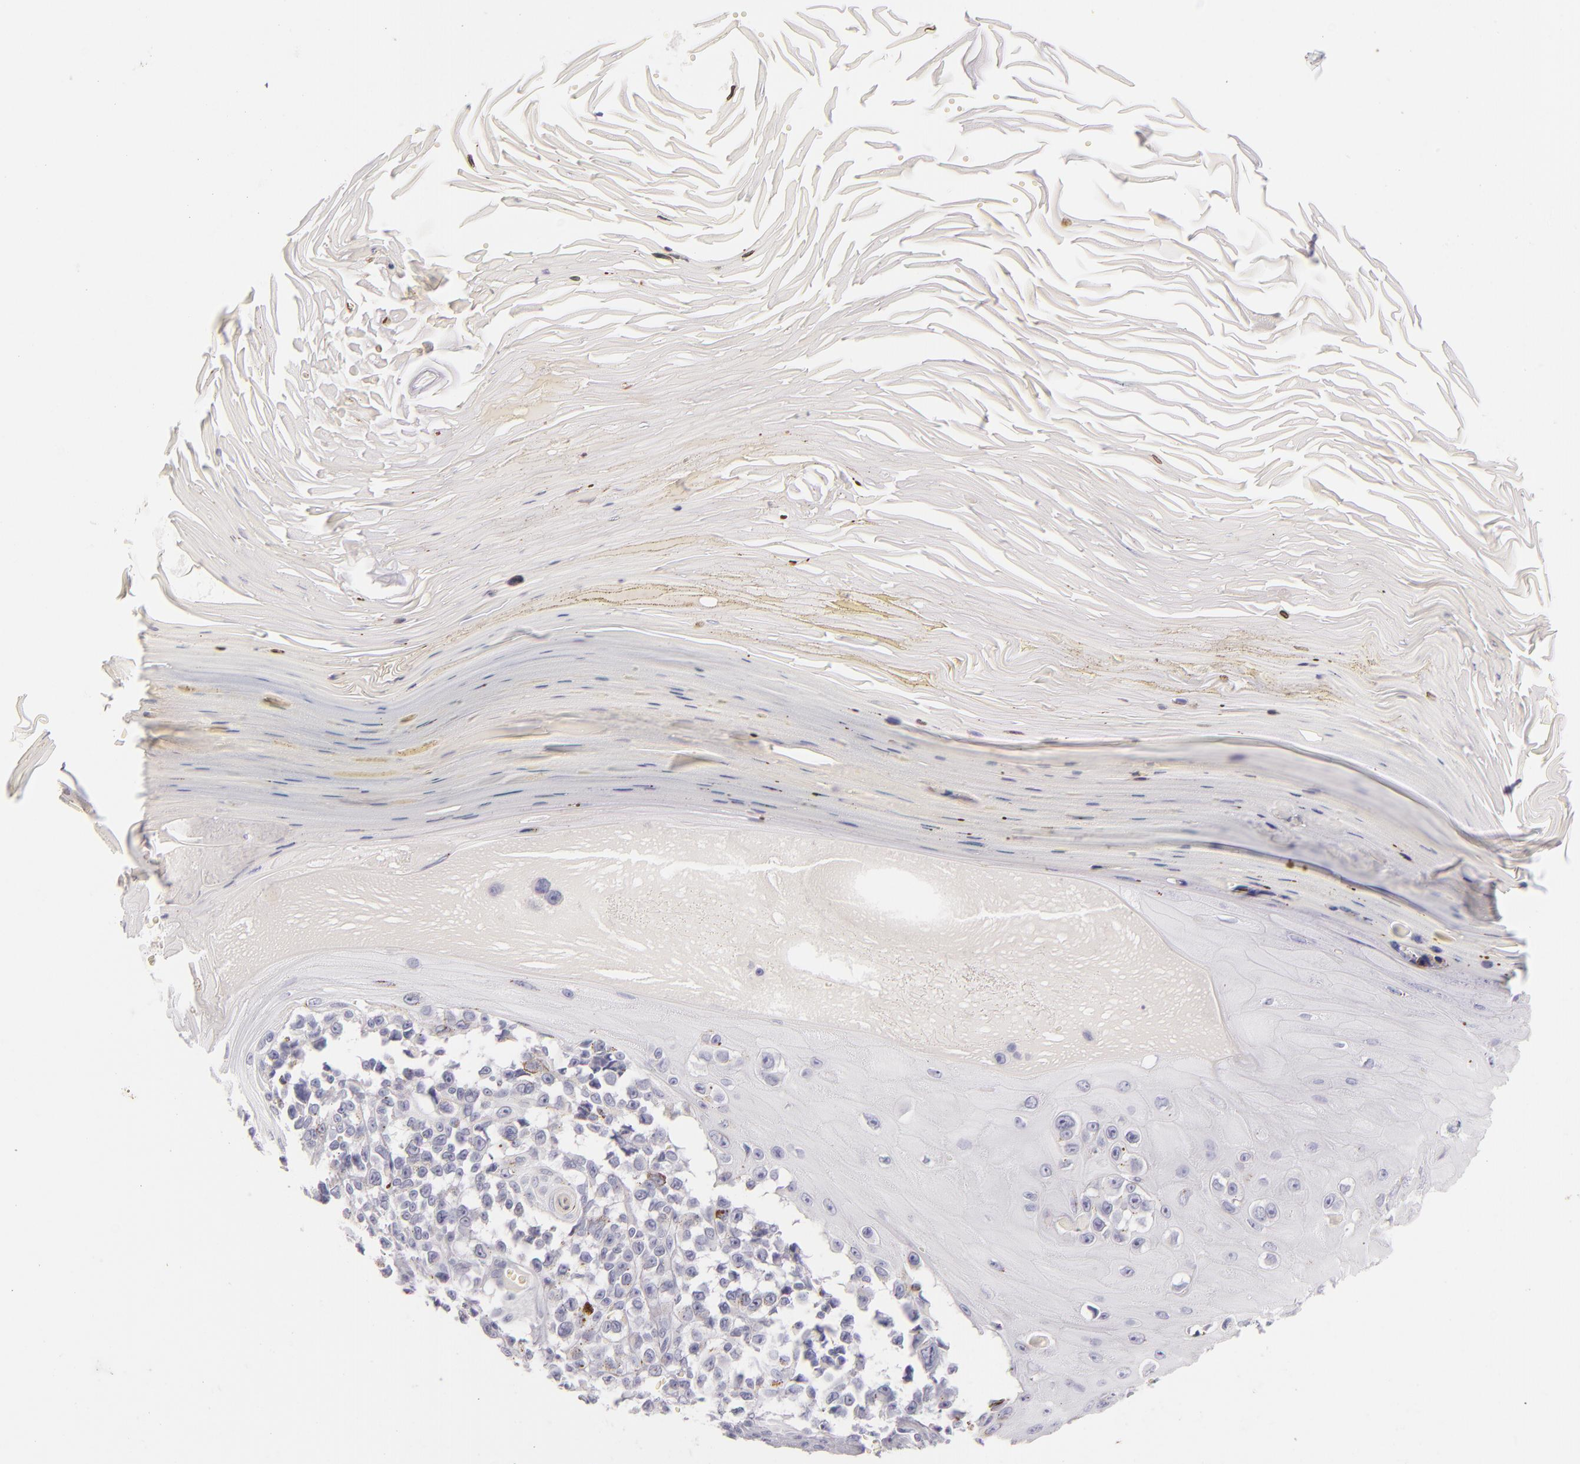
{"staining": {"intensity": "negative", "quantity": "none", "location": "none"}, "tissue": "melanoma", "cell_type": "Tumor cells", "image_type": "cancer", "snomed": [{"axis": "morphology", "description": "Malignant melanoma, NOS"}, {"axis": "topography", "description": "Skin"}], "caption": "The photomicrograph shows no significant staining in tumor cells of malignant melanoma.", "gene": "FABP1", "patient": {"sex": "female", "age": 82}}